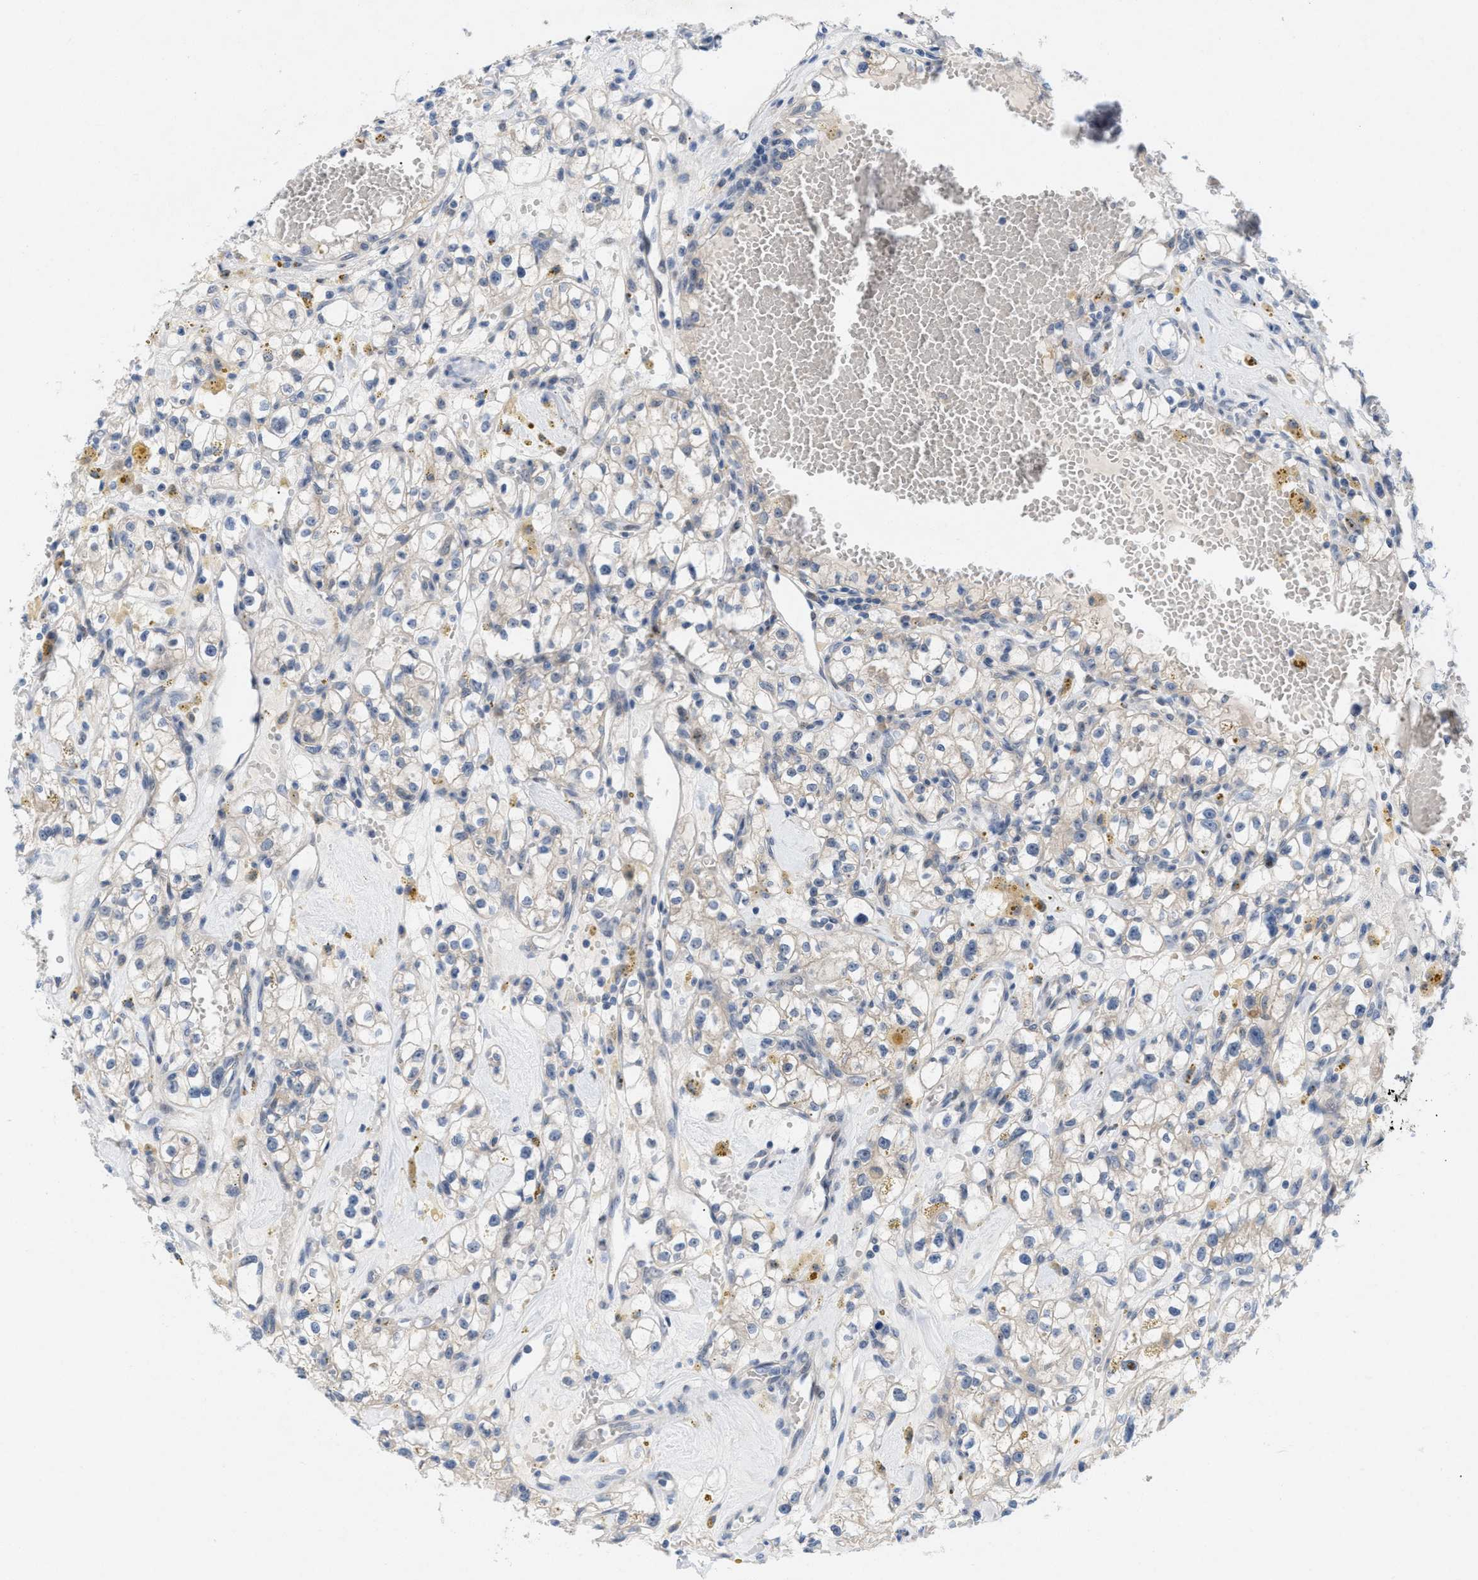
{"staining": {"intensity": "weak", "quantity": "<25%", "location": "cytoplasmic/membranous"}, "tissue": "renal cancer", "cell_type": "Tumor cells", "image_type": "cancer", "snomed": [{"axis": "morphology", "description": "Adenocarcinoma, NOS"}, {"axis": "topography", "description": "Kidney"}], "caption": "This histopathology image is of renal cancer (adenocarcinoma) stained with immunohistochemistry (IHC) to label a protein in brown with the nuclei are counter-stained blue. There is no staining in tumor cells.", "gene": "WIPI2", "patient": {"sex": "male", "age": 56}}